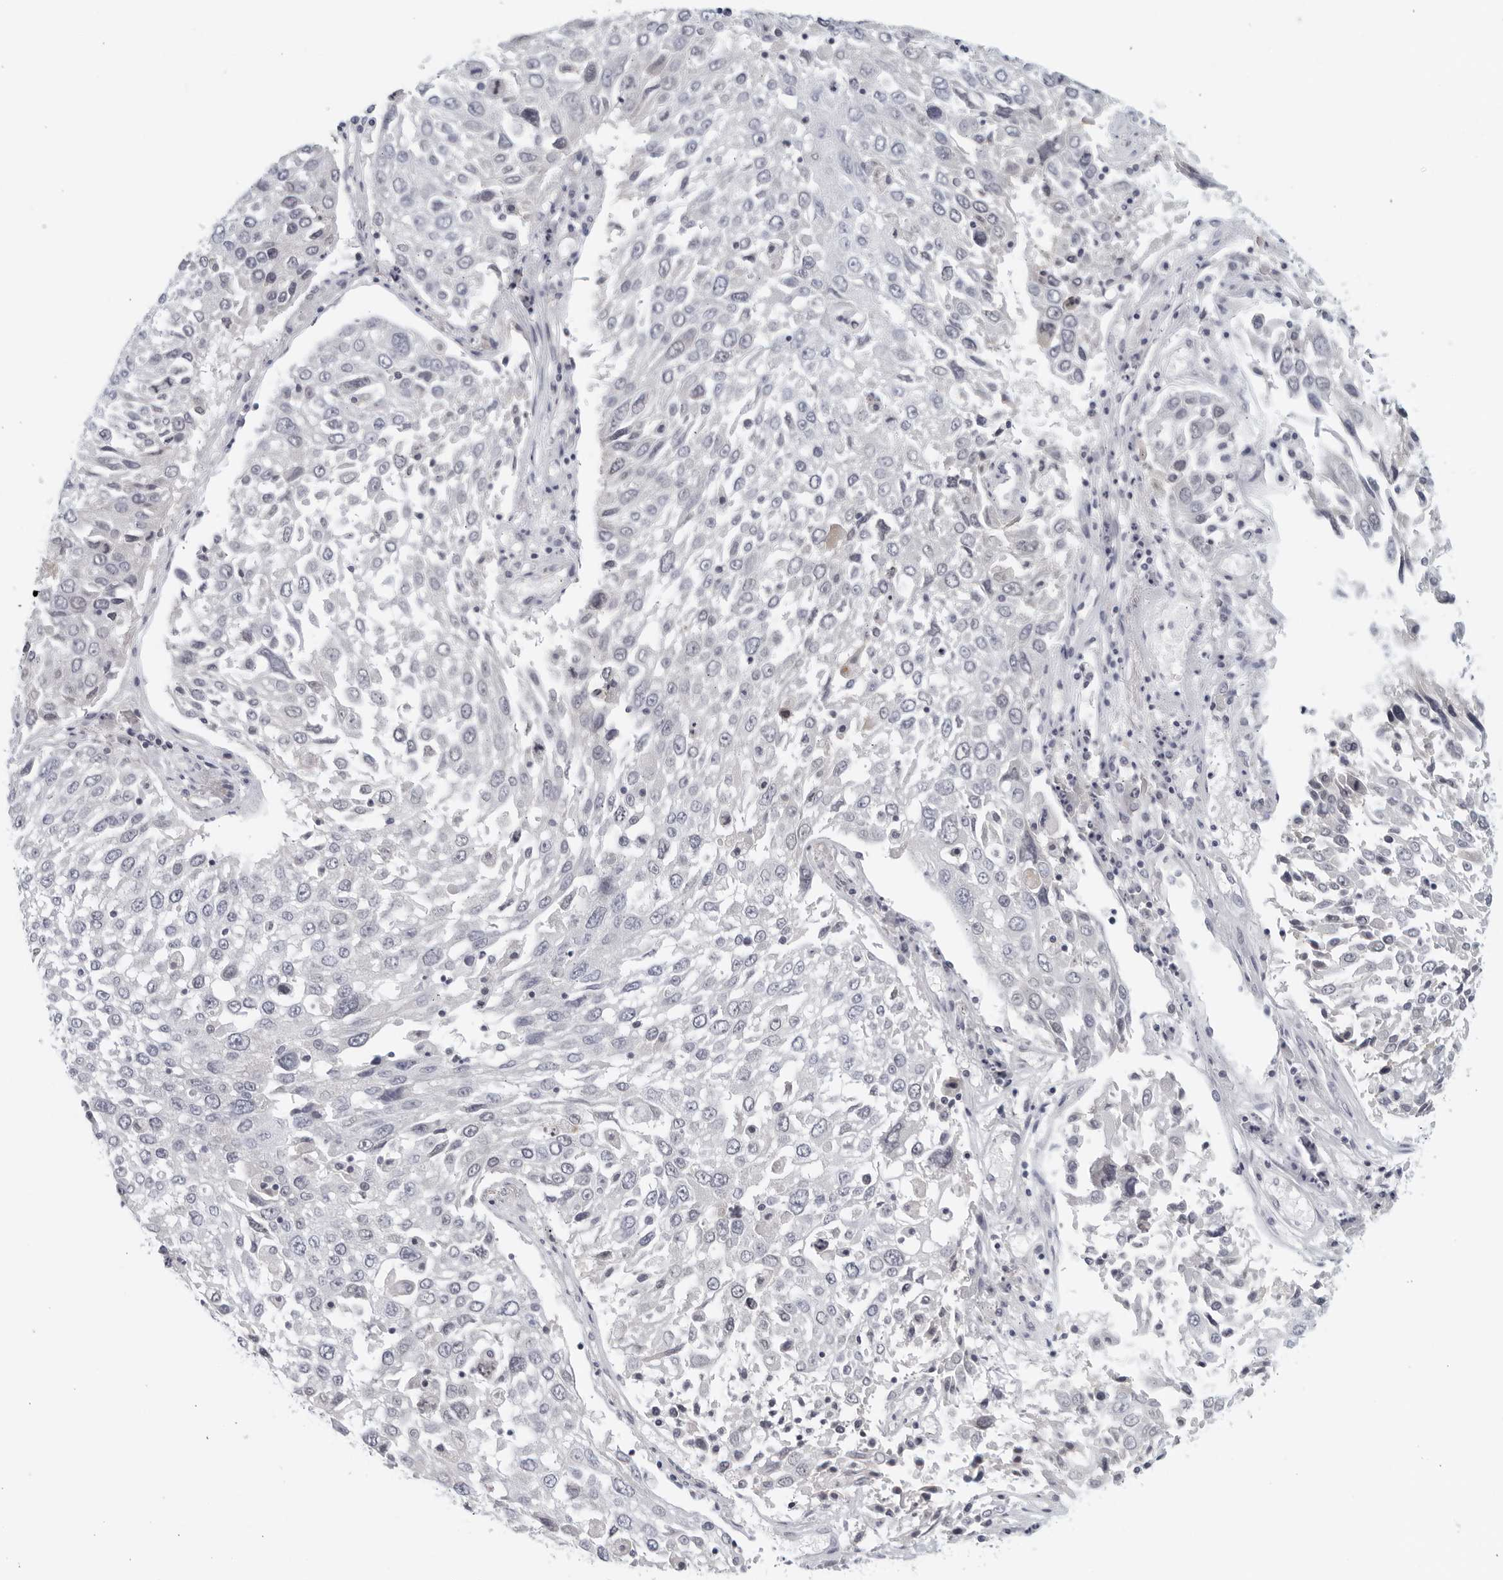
{"staining": {"intensity": "negative", "quantity": "none", "location": "none"}, "tissue": "lung cancer", "cell_type": "Tumor cells", "image_type": "cancer", "snomed": [{"axis": "morphology", "description": "Squamous cell carcinoma, NOS"}, {"axis": "topography", "description": "Lung"}], "caption": "This image is of lung cancer (squamous cell carcinoma) stained with immunohistochemistry to label a protein in brown with the nuclei are counter-stained blue. There is no positivity in tumor cells.", "gene": "MATN1", "patient": {"sex": "male", "age": 65}}